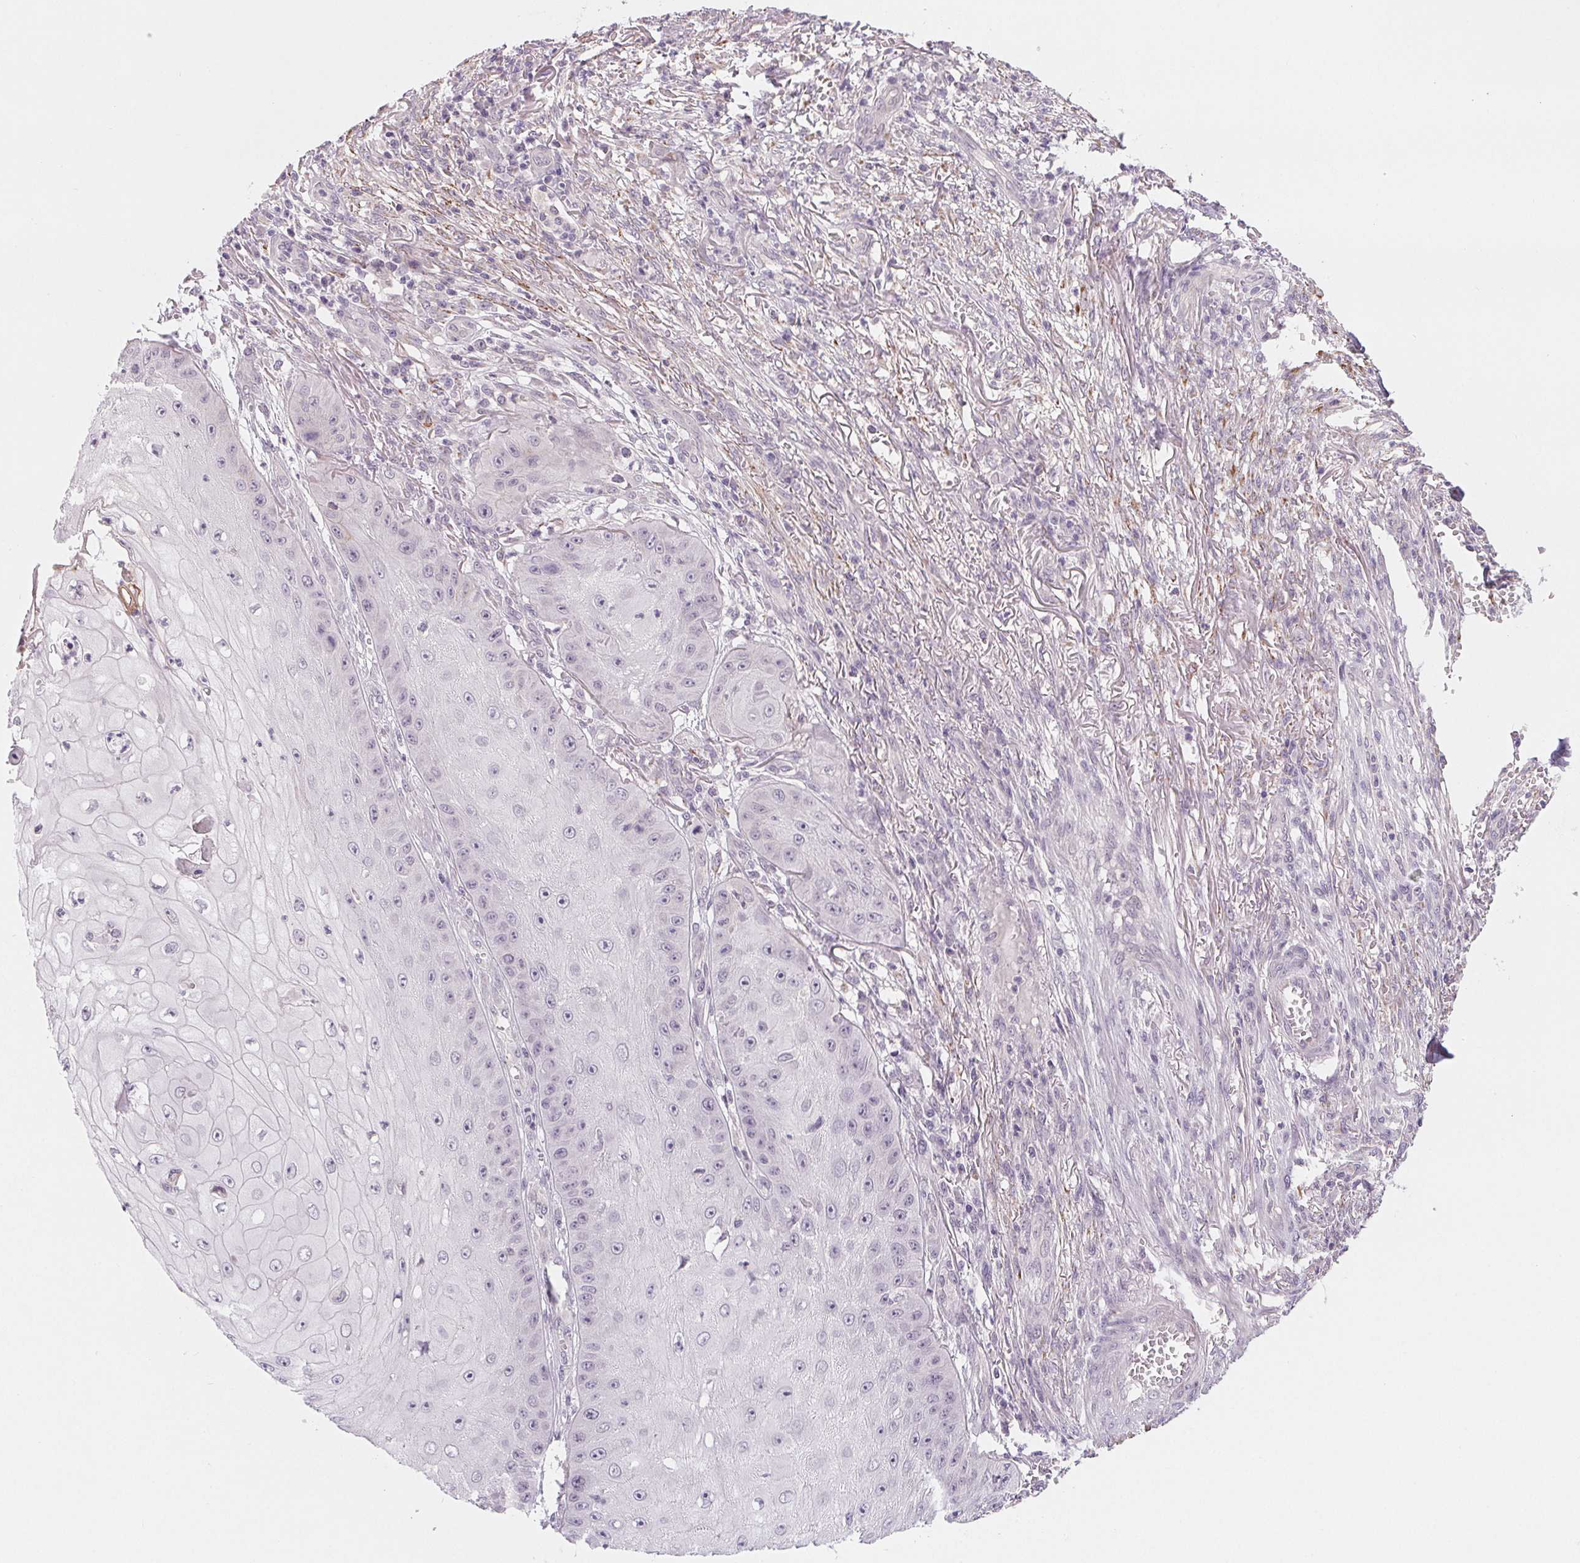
{"staining": {"intensity": "negative", "quantity": "none", "location": "none"}, "tissue": "skin cancer", "cell_type": "Tumor cells", "image_type": "cancer", "snomed": [{"axis": "morphology", "description": "Squamous cell carcinoma, NOS"}, {"axis": "topography", "description": "Skin"}], "caption": "High magnification brightfield microscopy of skin cancer stained with DAB (brown) and counterstained with hematoxylin (blue): tumor cells show no significant expression.", "gene": "CFC1", "patient": {"sex": "male", "age": 70}}